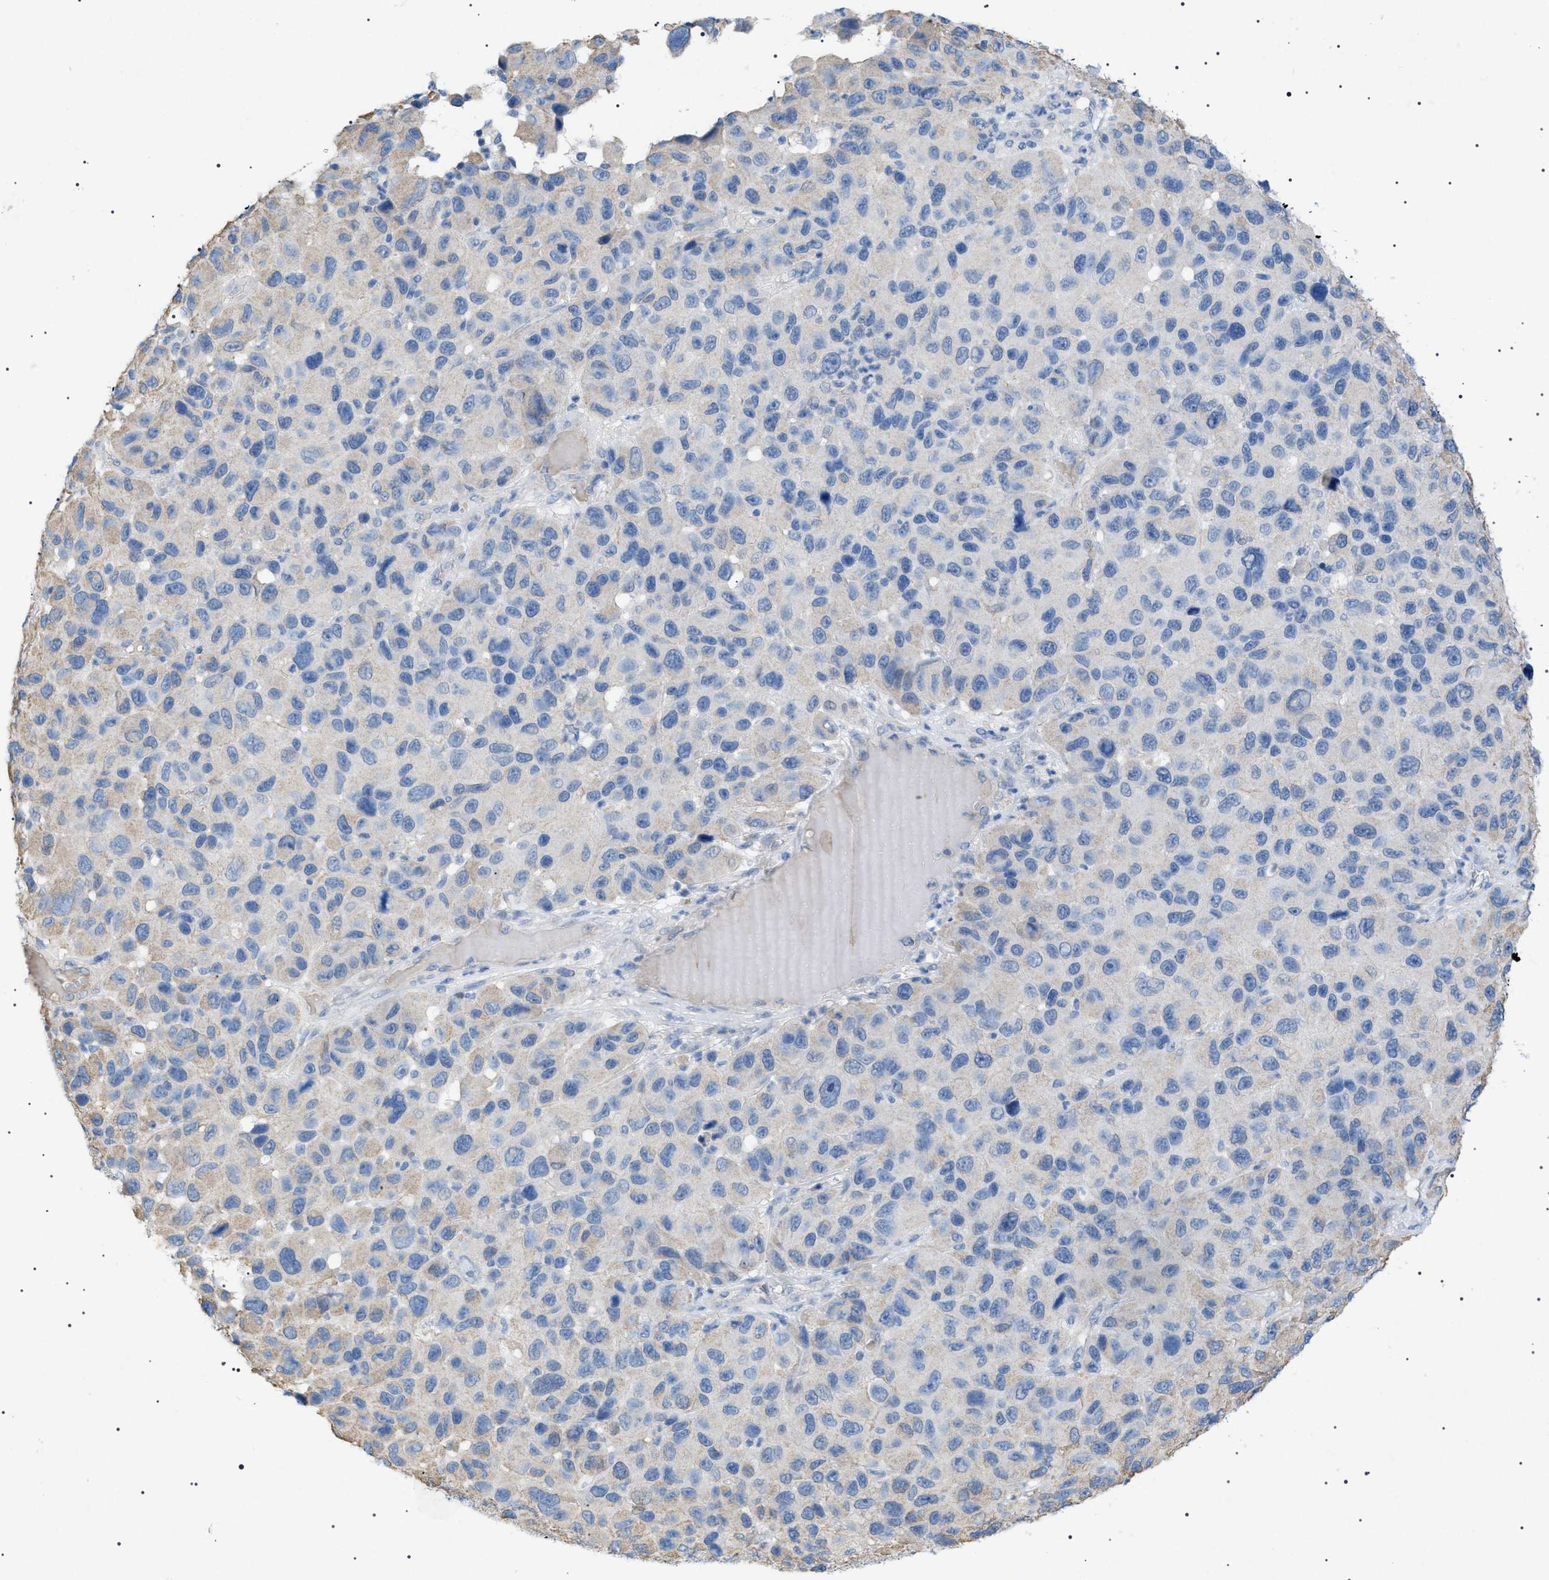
{"staining": {"intensity": "weak", "quantity": "<25%", "location": "cytoplasmic/membranous"}, "tissue": "melanoma", "cell_type": "Tumor cells", "image_type": "cancer", "snomed": [{"axis": "morphology", "description": "Malignant melanoma, NOS"}, {"axis": "topography", "description": "Skin"}], "caption": "Human malignant melanoma stained for a protein using immunohistochemistry reveals no expression in tumor cells.", "gene": "ADAMTS1", "patient": {"sex": "male", "age": 53}}